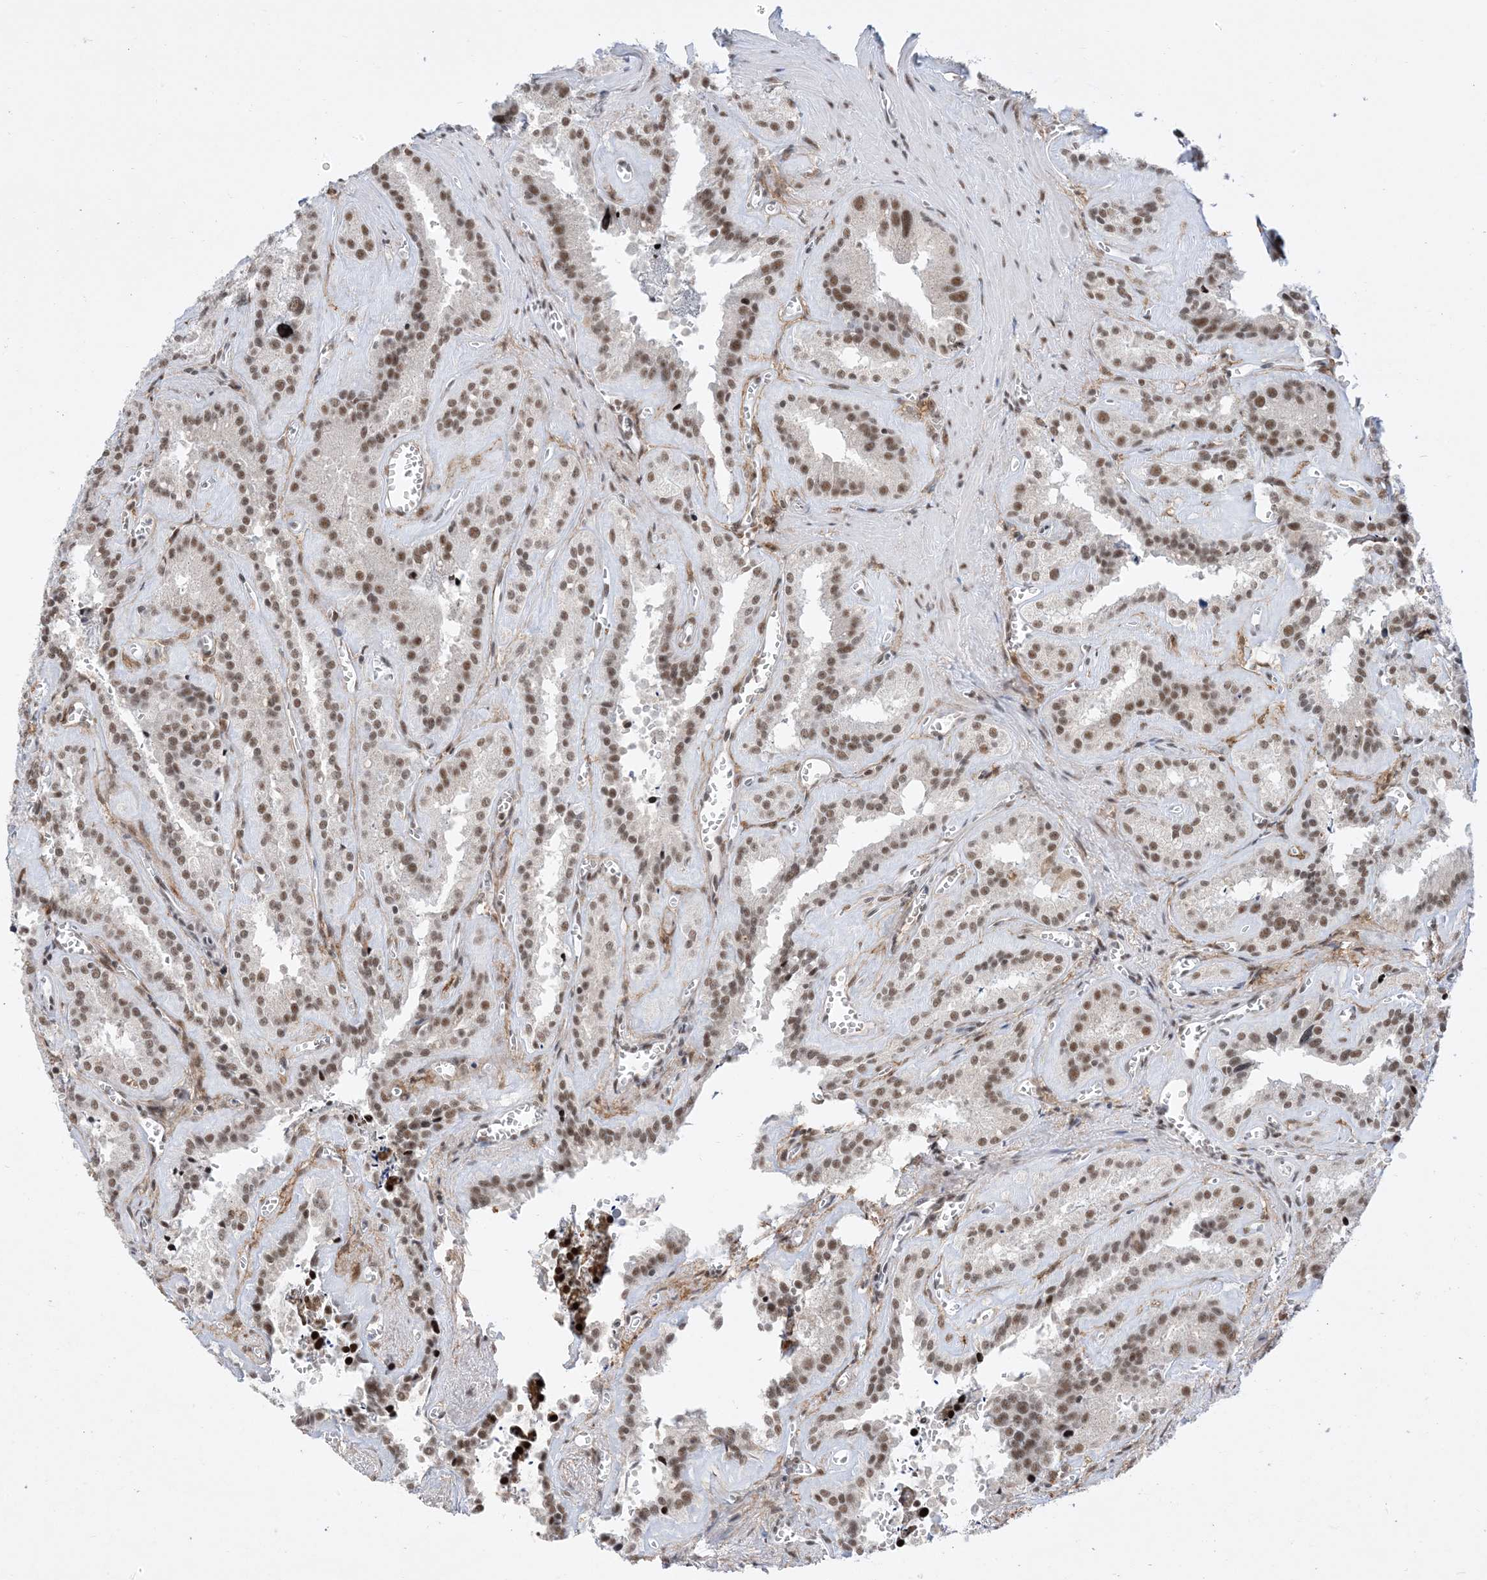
{"staining": {"intensity": "moderate", "quantity": ">75%", "location": "nuclear"}, "tissue": "seminal vesicle", "cell_type": "Glandular cells", "image_type": "normal", "snomed": [{"axis": "morphology", "description": "Normal tissue, NOS"}, {"axis": "topography", "description": "Prostate"}, {"axis": "topography", "description": "Seminal veicle"}], "caption": "Protein expression analysis of normal seminal vesicle exhibits moderate nuclear staining in approximately >75% of glandular cells. (Brightfield microscopy of DAB IHC at high magnification).", "gene": "SF3A3", "patient": {"sex": "male", "age": 59}}